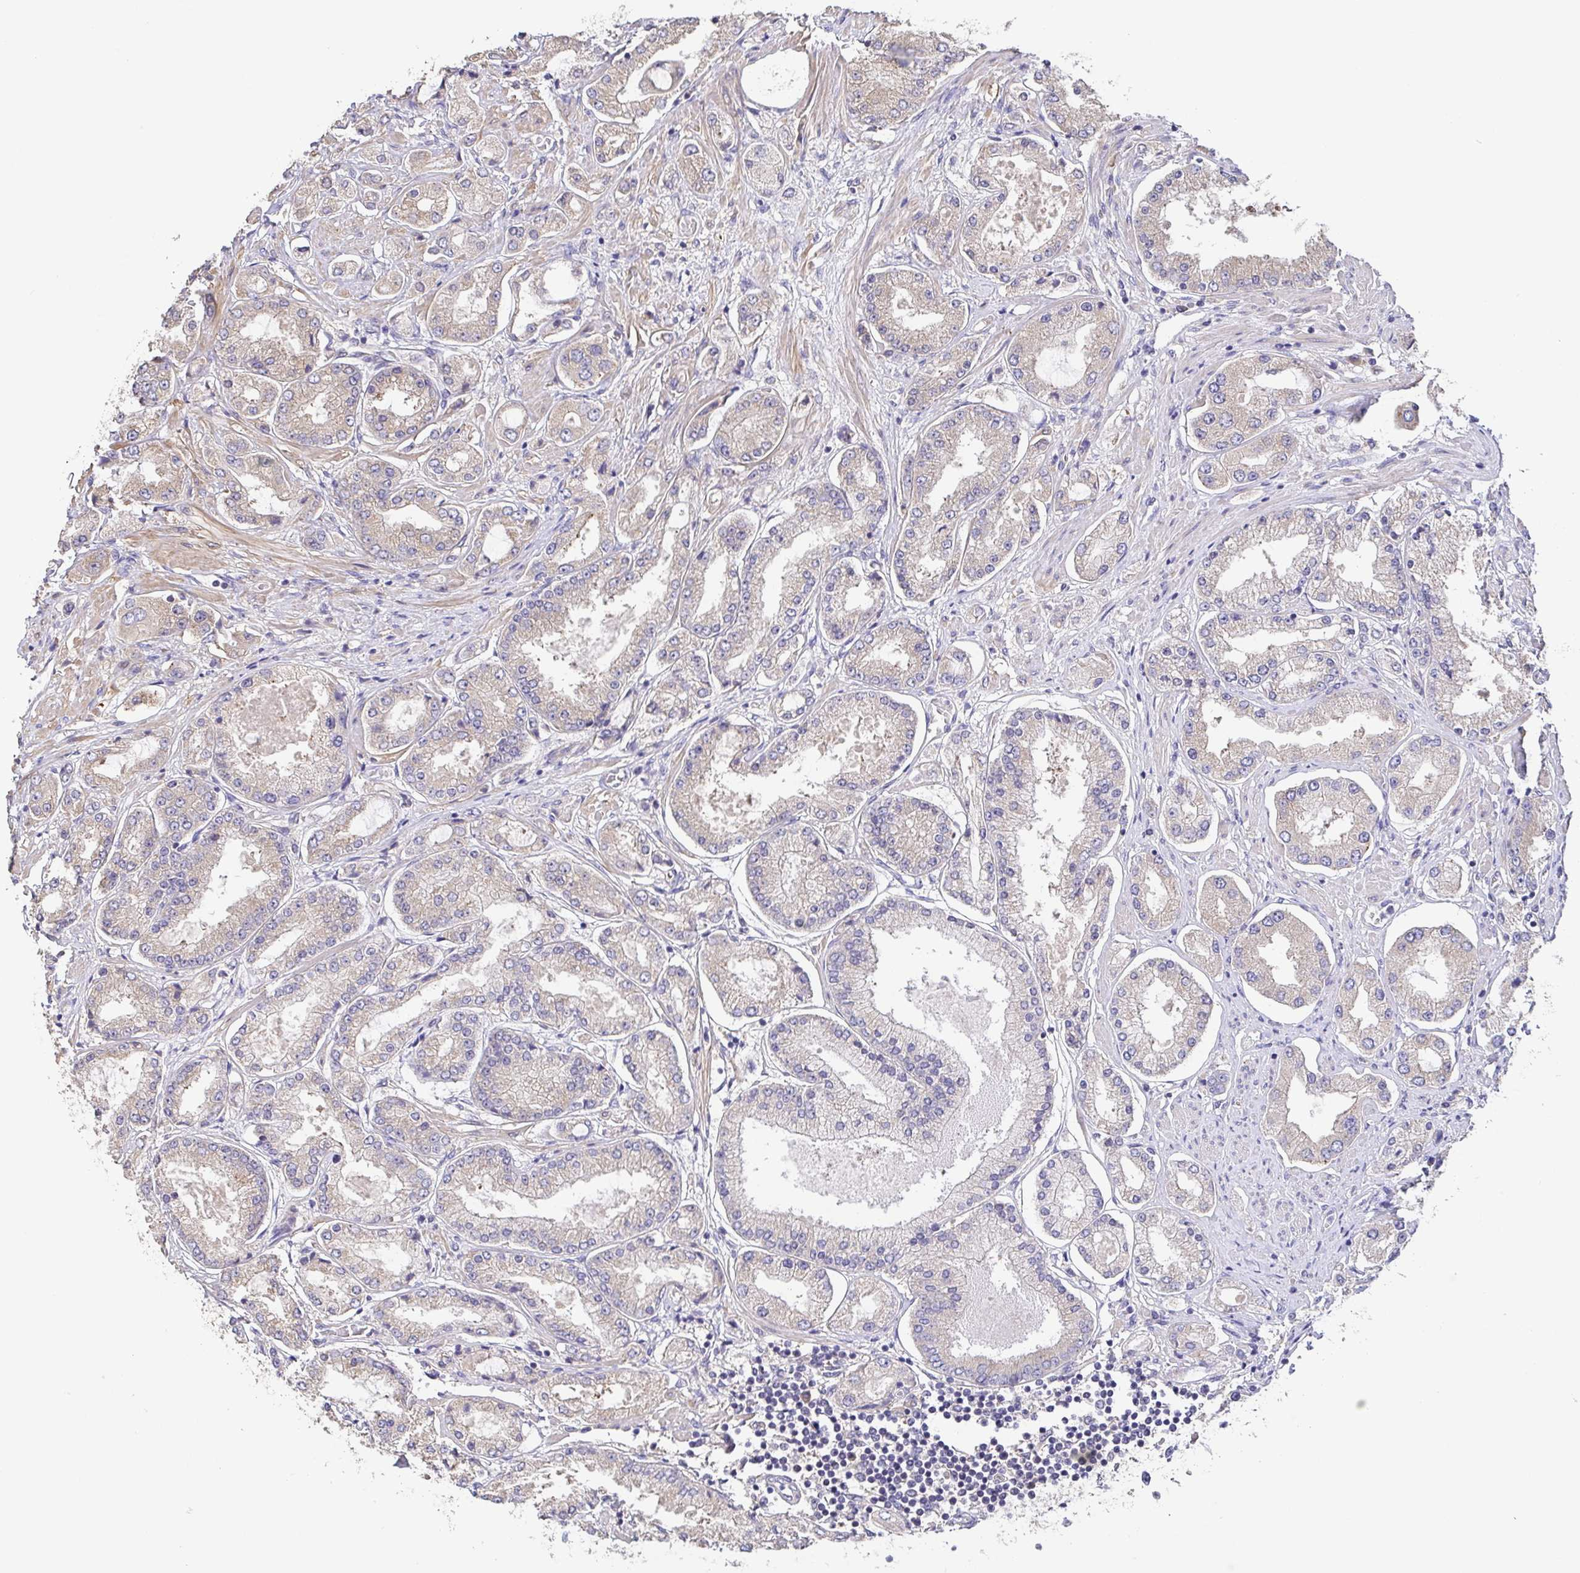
{"staining": {"intensity": "weak", "quantity": "25%-75%", "location": "cytoplasmic/membranous"}, "tissue": "prostate cancer", "cell_type": "Tumor cells", "image_type": "cancer", "snomed": [{"axis": "morphology", "description": "Adenocarcinoma, High grade"}, {"axis": "topography", "description": "Prostate"}], "caption": "A brown stain labels weak cytoplasmic/membranous positivity of a protein in high-grade adenocarcinoma (prostate) tumor cells.", "gene": "EIF3D", "patient": {"sex": "male", "age": 69}}